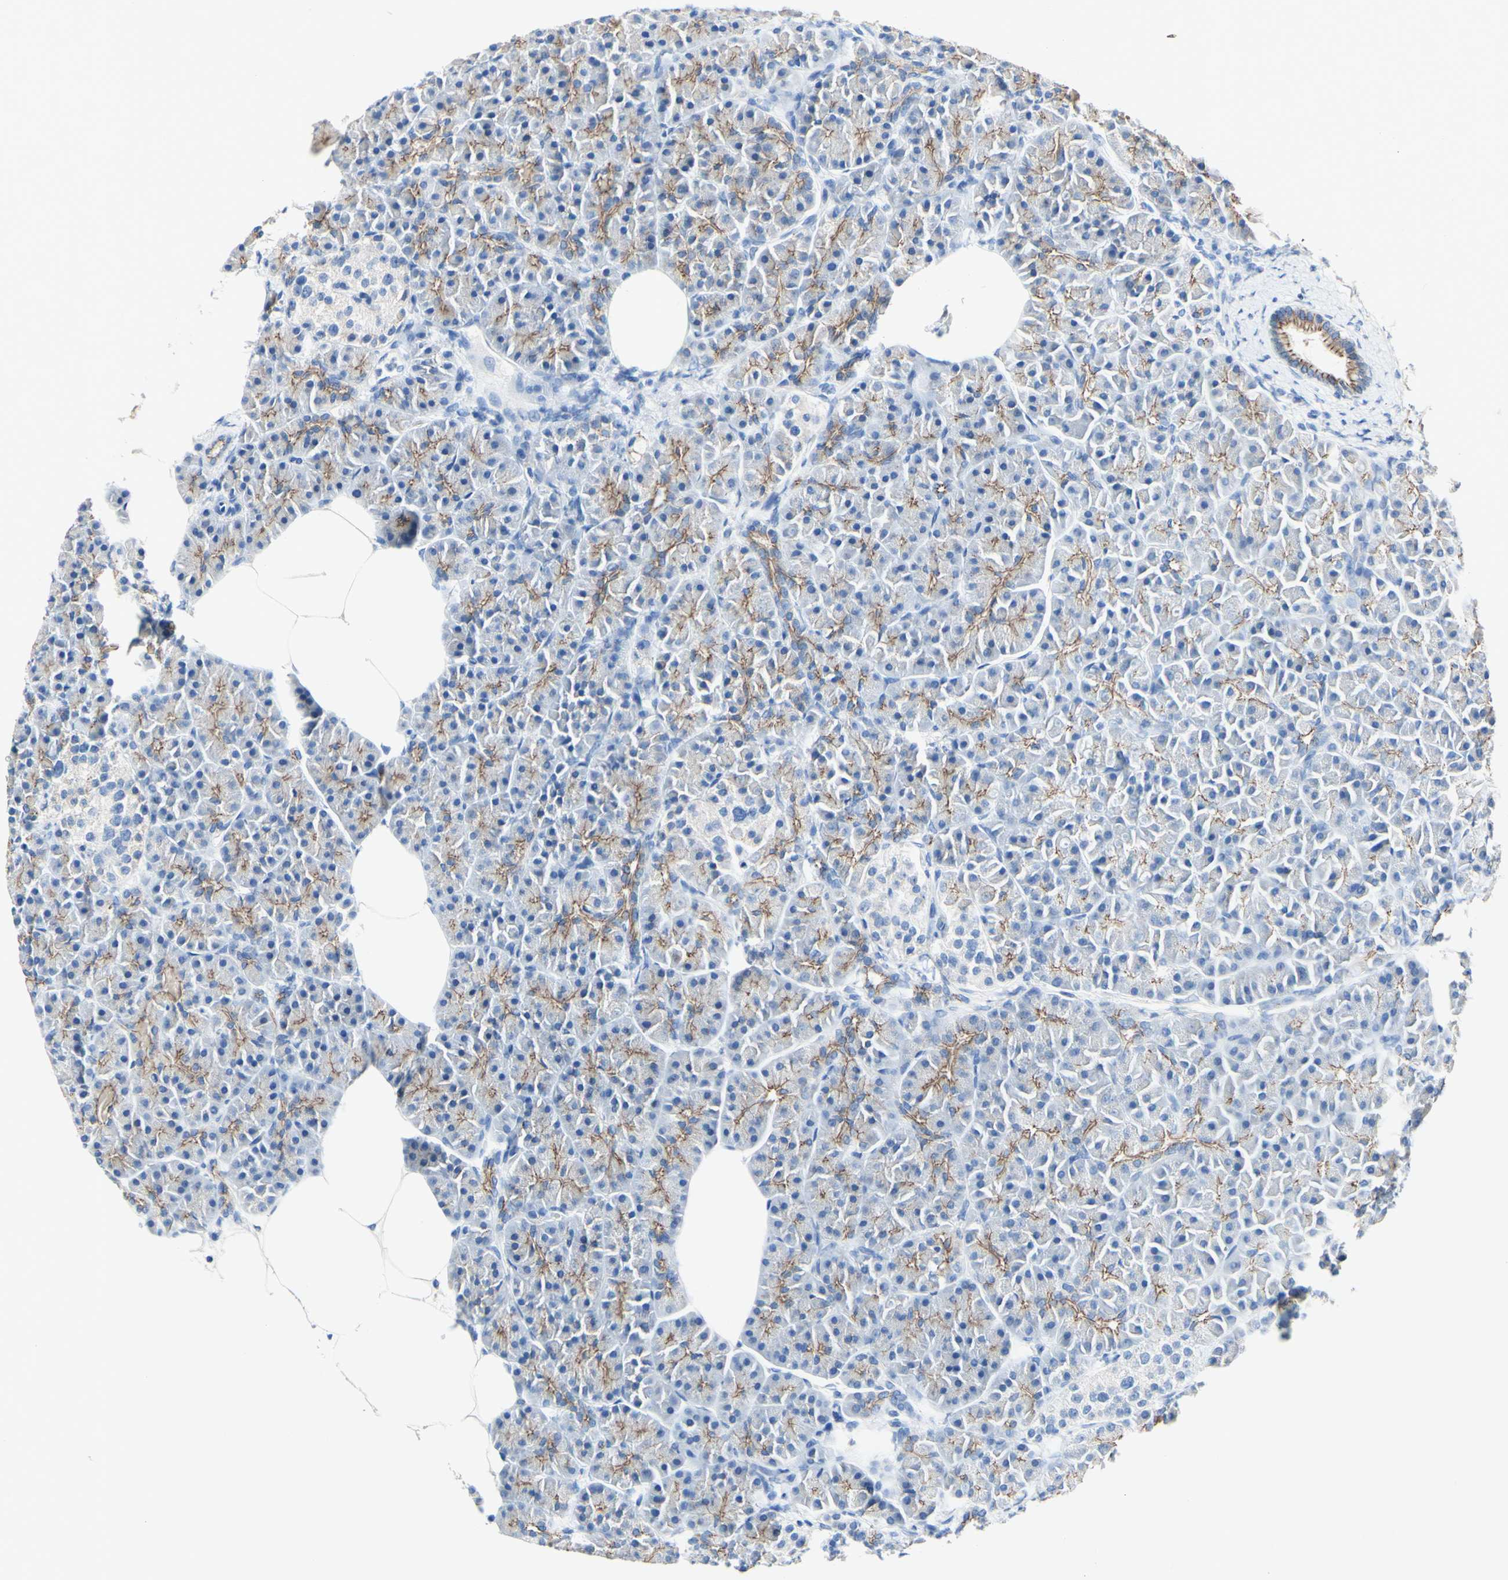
{"staining": {"intensity": "moderate", "quantity": "25%-75%", "location": "cytoplasmic/membranous"}, "tissue": "pancreas", "cell_type": "Exocrine glandular cells", "image_type": "normal", "snomed": [{"axis": "morphology", "description": "Normal tissue, NOS"}, {"axis": "topography", "description": "Pancreas"}], "caption": "Protein expression analysis of normal human pancreas reveals moderate cytoplasmic/membranous expression in approximately 25%-75% of exocrine glandular cells.", "gene": "DSC2", "patient": {"sex": "female", "age": 70}}